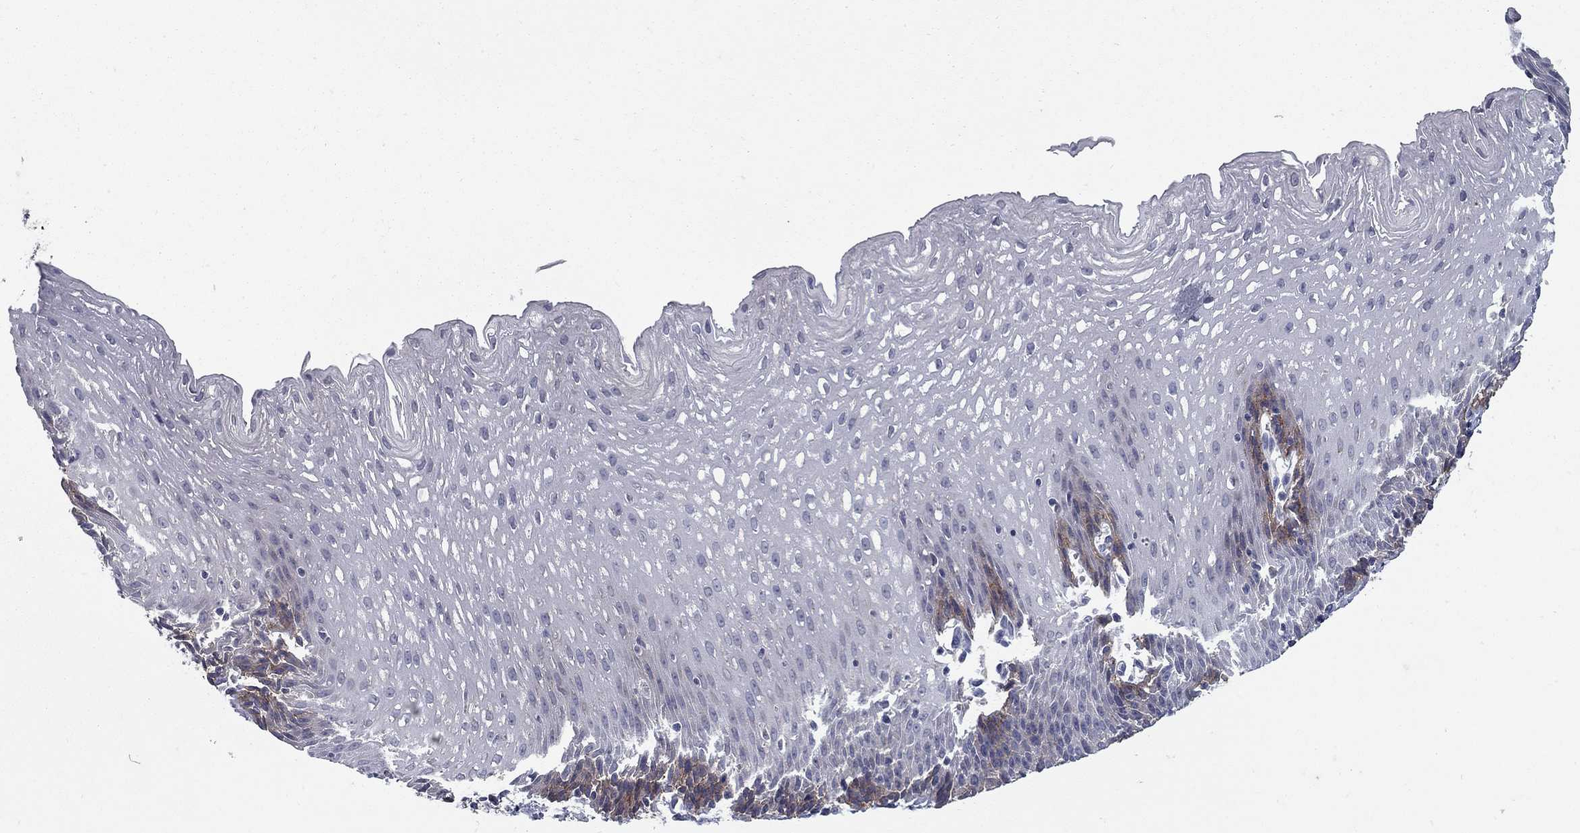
{"staining": {"intensity": "negative", "quantity": "none", "location": "none"}, "tissue": "esophagus", "cell_type": "Squamous epithelial cells", "image_type": "normal", "snomed": [{"axis": "morphology", "description": "Normal tissue, NOS"}, {"axis": "topography", "description": "Esophagus"}], "caption": "A photomicrograph of human esophagus is negative for staining in squamous epithelial cells. (DAB (3,3'-diaminobenzidine) immunohistochemistry, high magnification).", "gene": "KIAA0319L", "patient": {"sex": "female", "age": 64}}